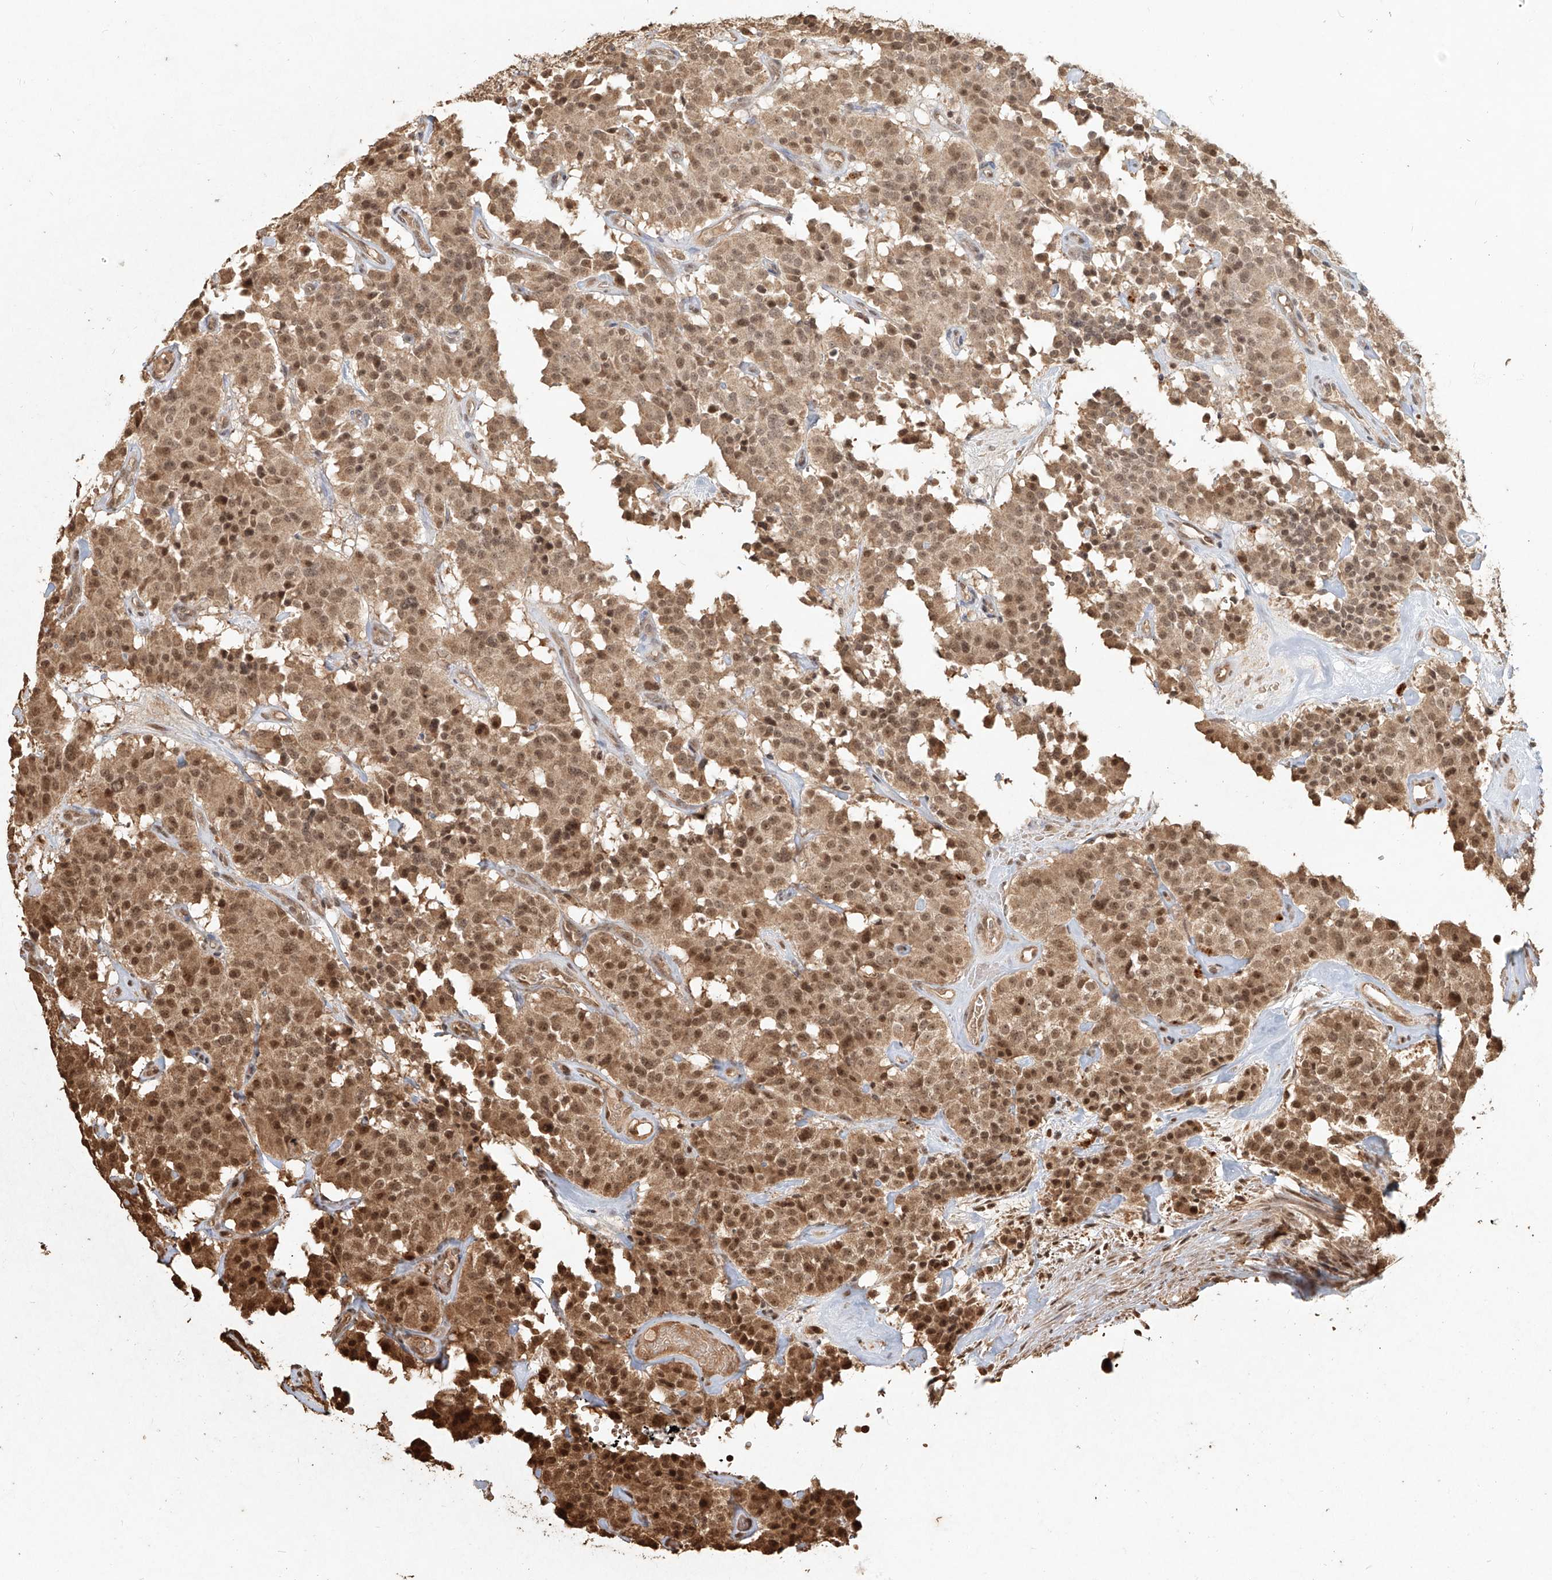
{"staining": {"intensity": "moderate", "quantity": ">75%", "location": "cytoplasmic/membranous,nuclear"}, "tissue": "carcinoid", "cell_type": "Tumor cells", "image_type": "cancer", "snomed": [{"axis": "morphology", "description": "Carcinoid, malignant, NOS"}, {"axis": "topography", "description": "Lung"}], "caption": "Protein analysis of carcinoid tissue demonstrates moderate cytoplasmic/membranous and nuclear expression in approximately >75% of tumor cells.", "gene": "UBE2K", "patient": {"sex": "male", "age": 30}}